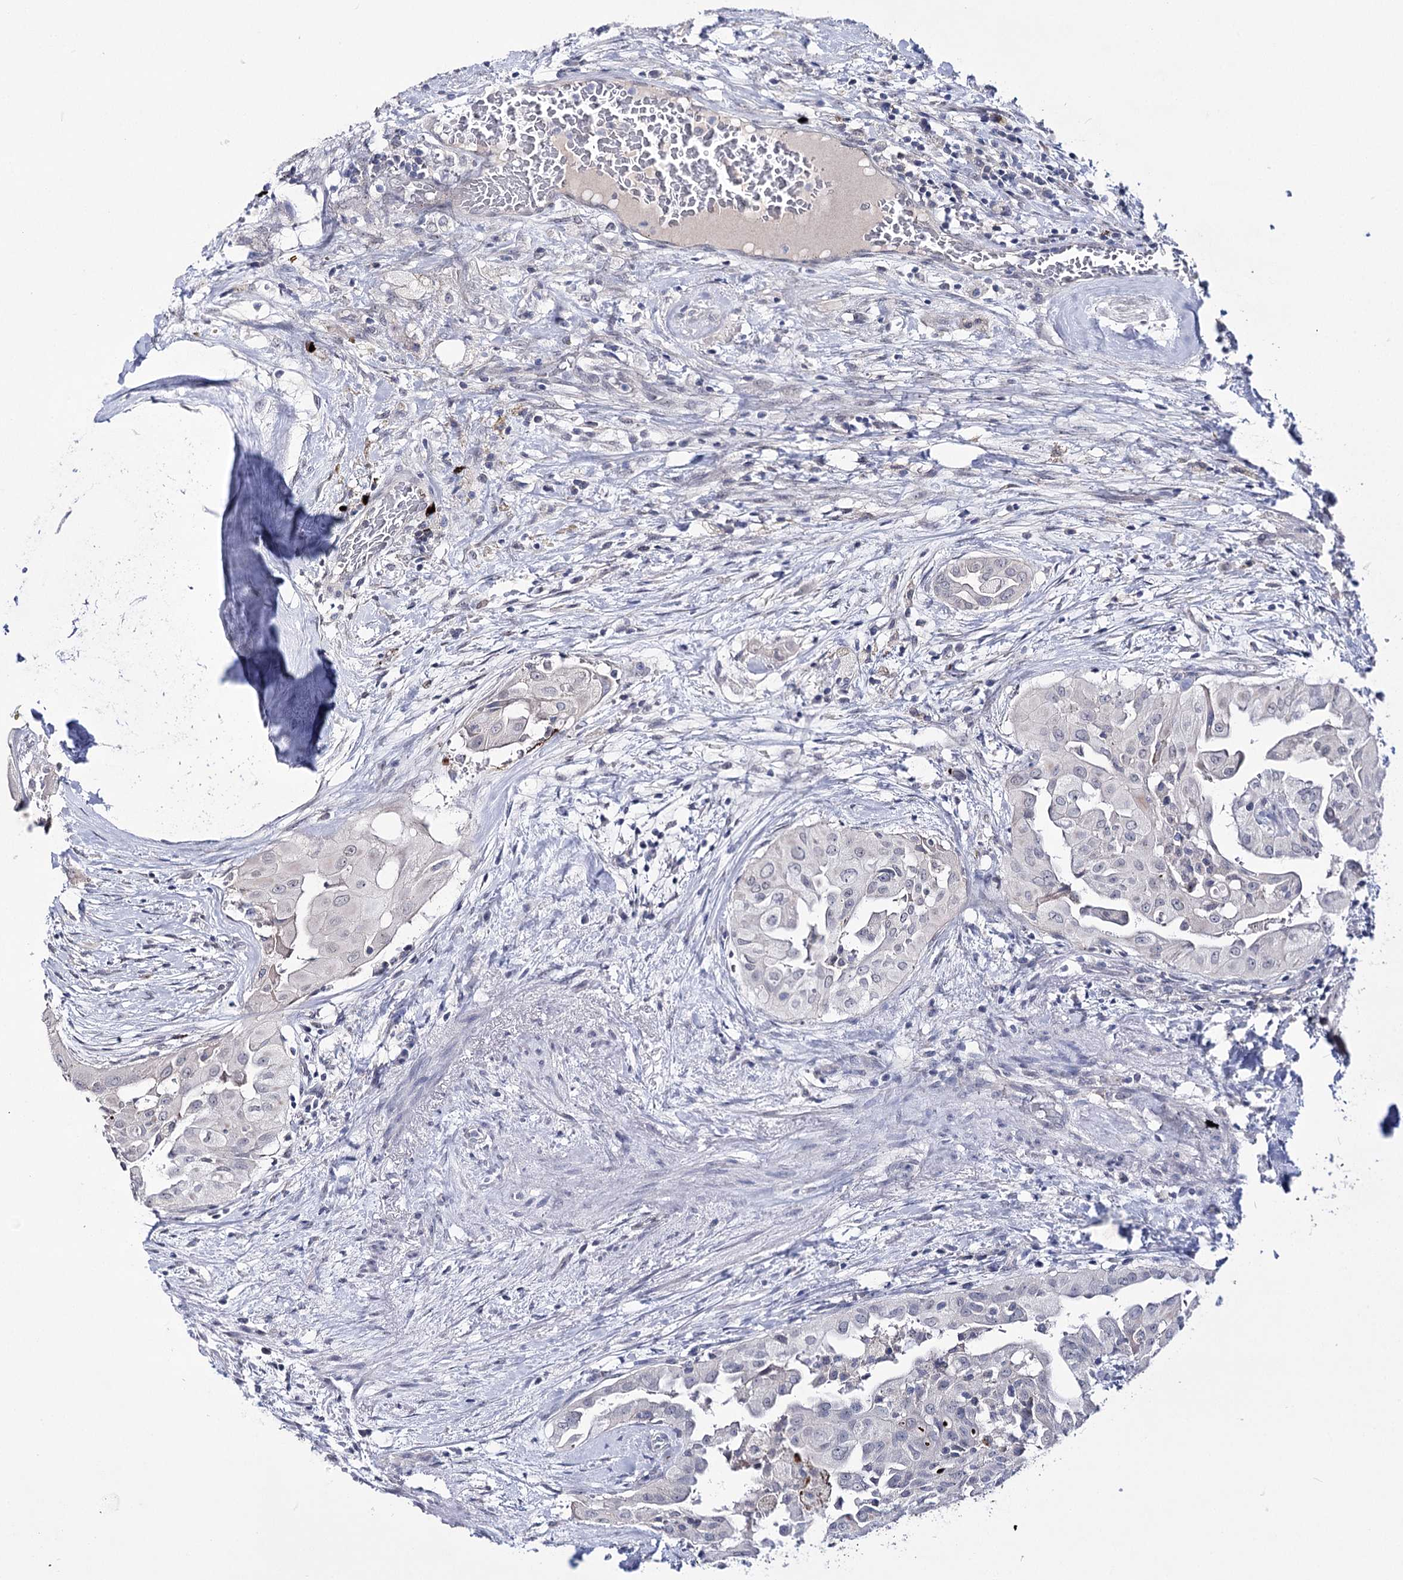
{"staining": {"intensity": "negative", "quantity": "none", "location": "none"}, "tissue": "thyroid cancer", "cell_type": "Tumor cells", "image_type": "cancer", "snomed": [{"axis": "morphology", "description": "Papillary adenocarcinoma, NOS"}, {"axis": "topography", "description": "Thyroid gland"}], "caption": "The image demonstrates no significant staining in tumor cells of thyroid cancer.", "gene": "ATP10B", "patient": {"sex": "female", "age": 59}}